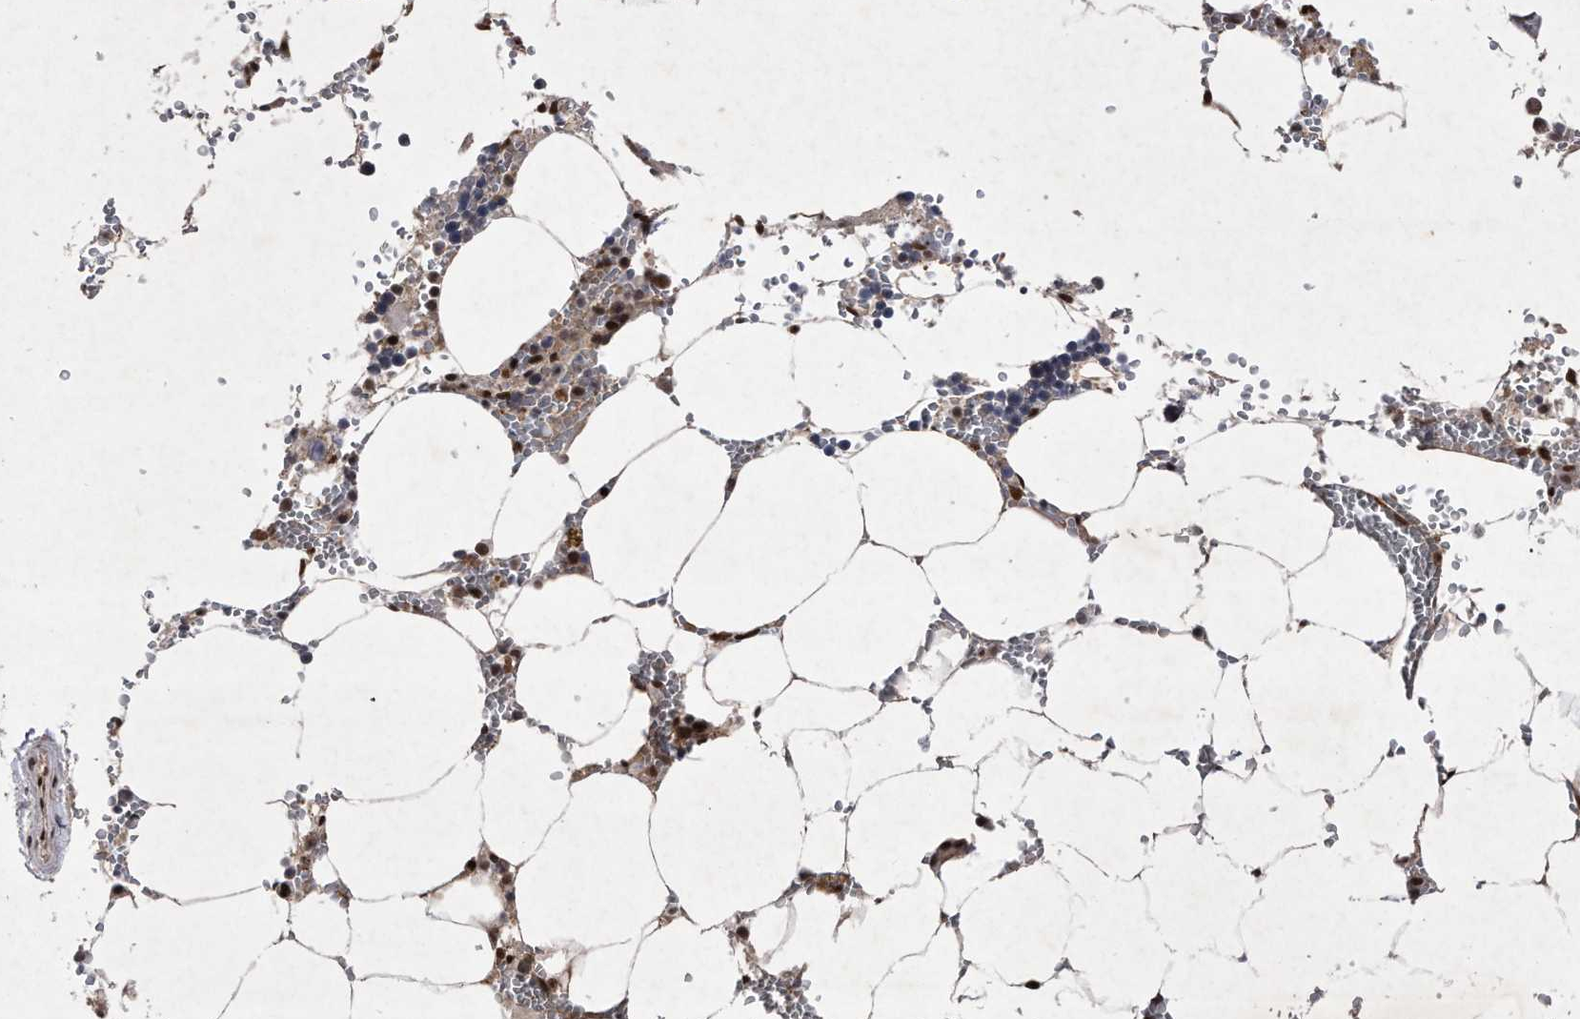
{"staining": {"intensity": "moderate", "quantity": "<25%", "location": "nuclear"}, "tissue": "bone marrow", "cell_type": "Hematopoietic cells", "image_type": "normal", "snomed": [{"axis": "morphology", "description": "Normal tissue, NOS"}, {"axis": "topography", "description": "Bone marrow"}], "caption": "This histopathology image shows IHC staining of unremarkable human bone marrow, with low moderate nuclear positivity in approximately <25% of hematopoietic cells.", "gene": "RAD23B", "patient": {"sex": "male", "age": 70}}